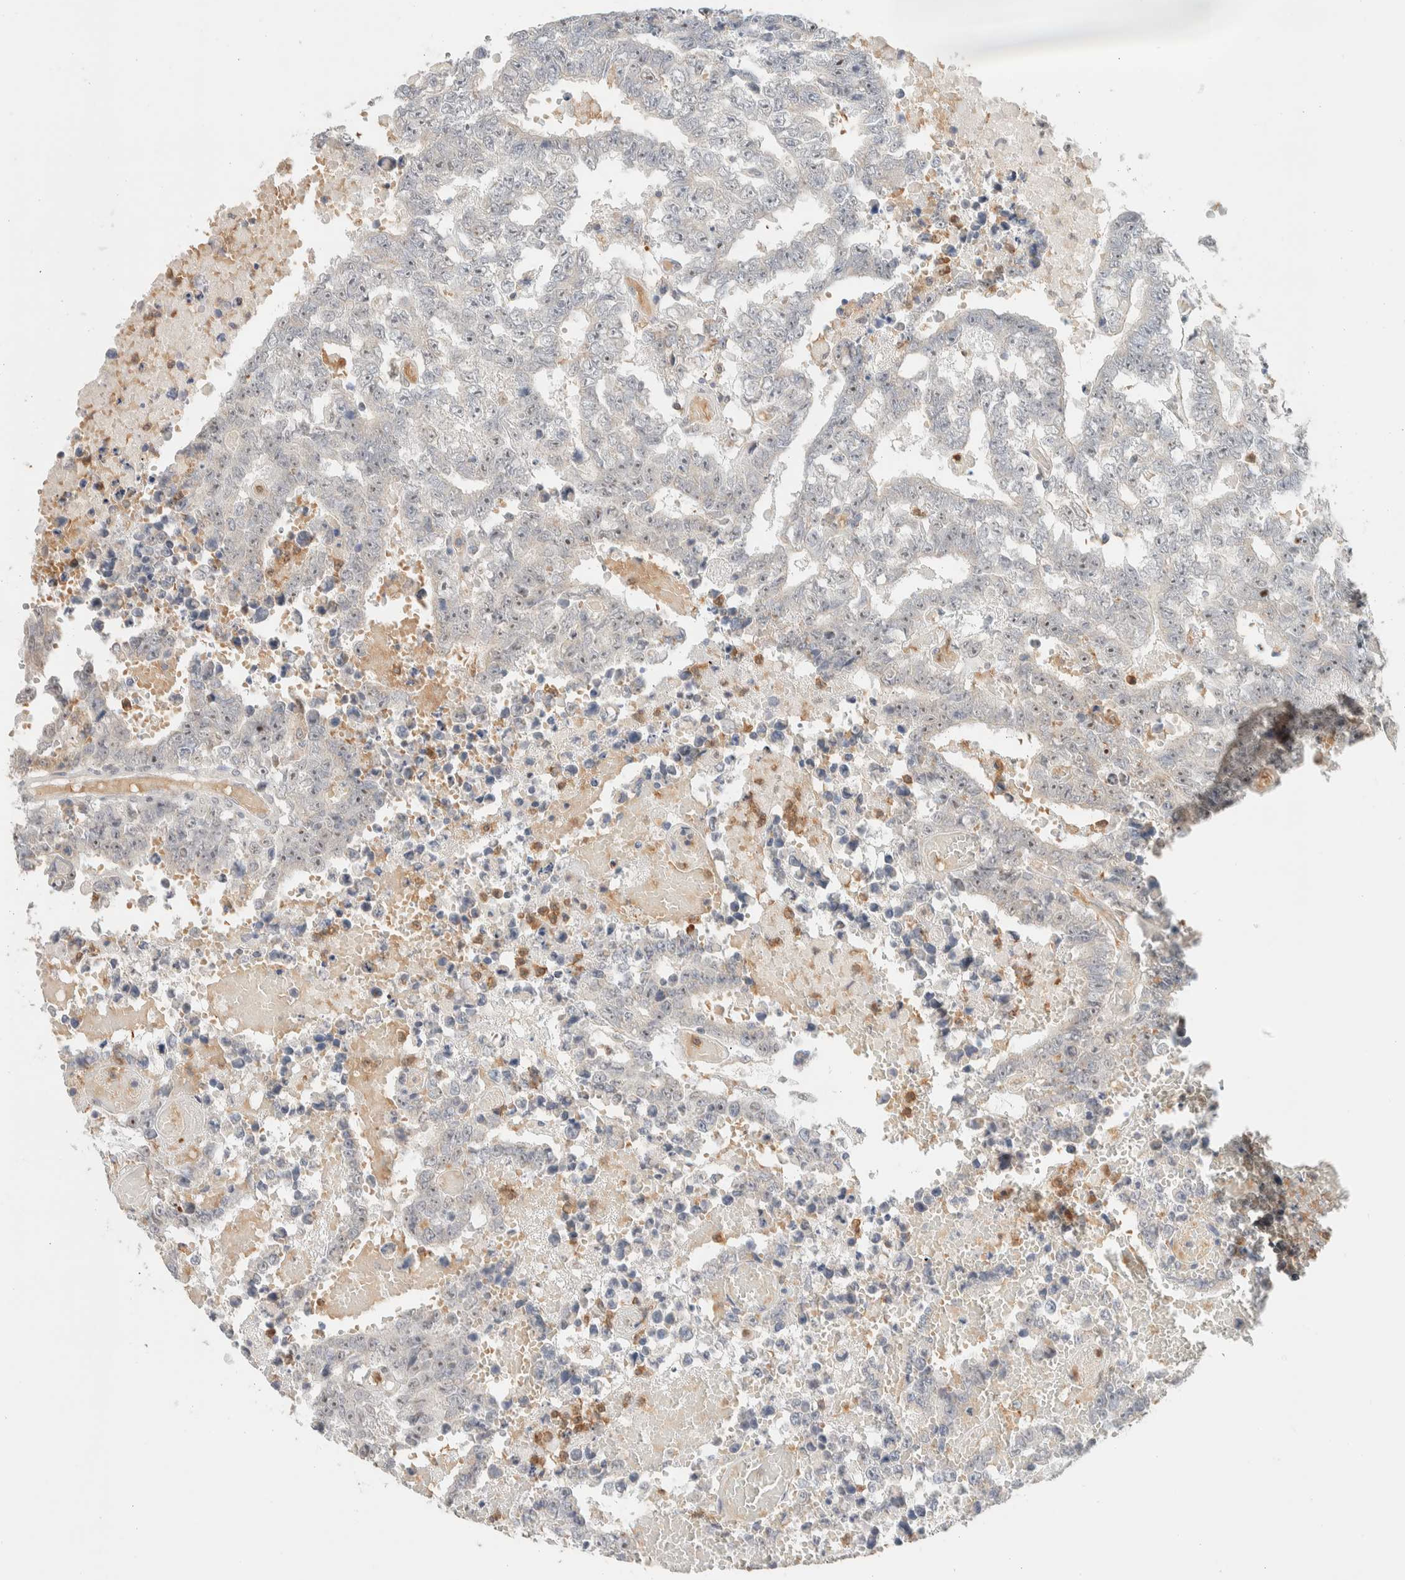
{"staining": {"intensity": "negative", "quantity": "none", "location": "none"}, "tissue": "testis cancer", "cell_type": "Tumor cells", "image_type": "cancer", "snomed": [{"axis": "morphology", "description": "Carcinoma, Embryonal, NOS"}, {"axis": "topography", "description": "Testis"}], "caption": "Immunohistochemistry image of human testis embryonal carcinoma stained for a protein (brown), which shows no positivity in tumor cells. The staining is performed using DAB (3,3'-diaminobenzidine) brown chromogen with nuclei counter-stained in using hematoxylin.", "gene": "HDHD3", "patient": {"sex": "male", "age": 25}}